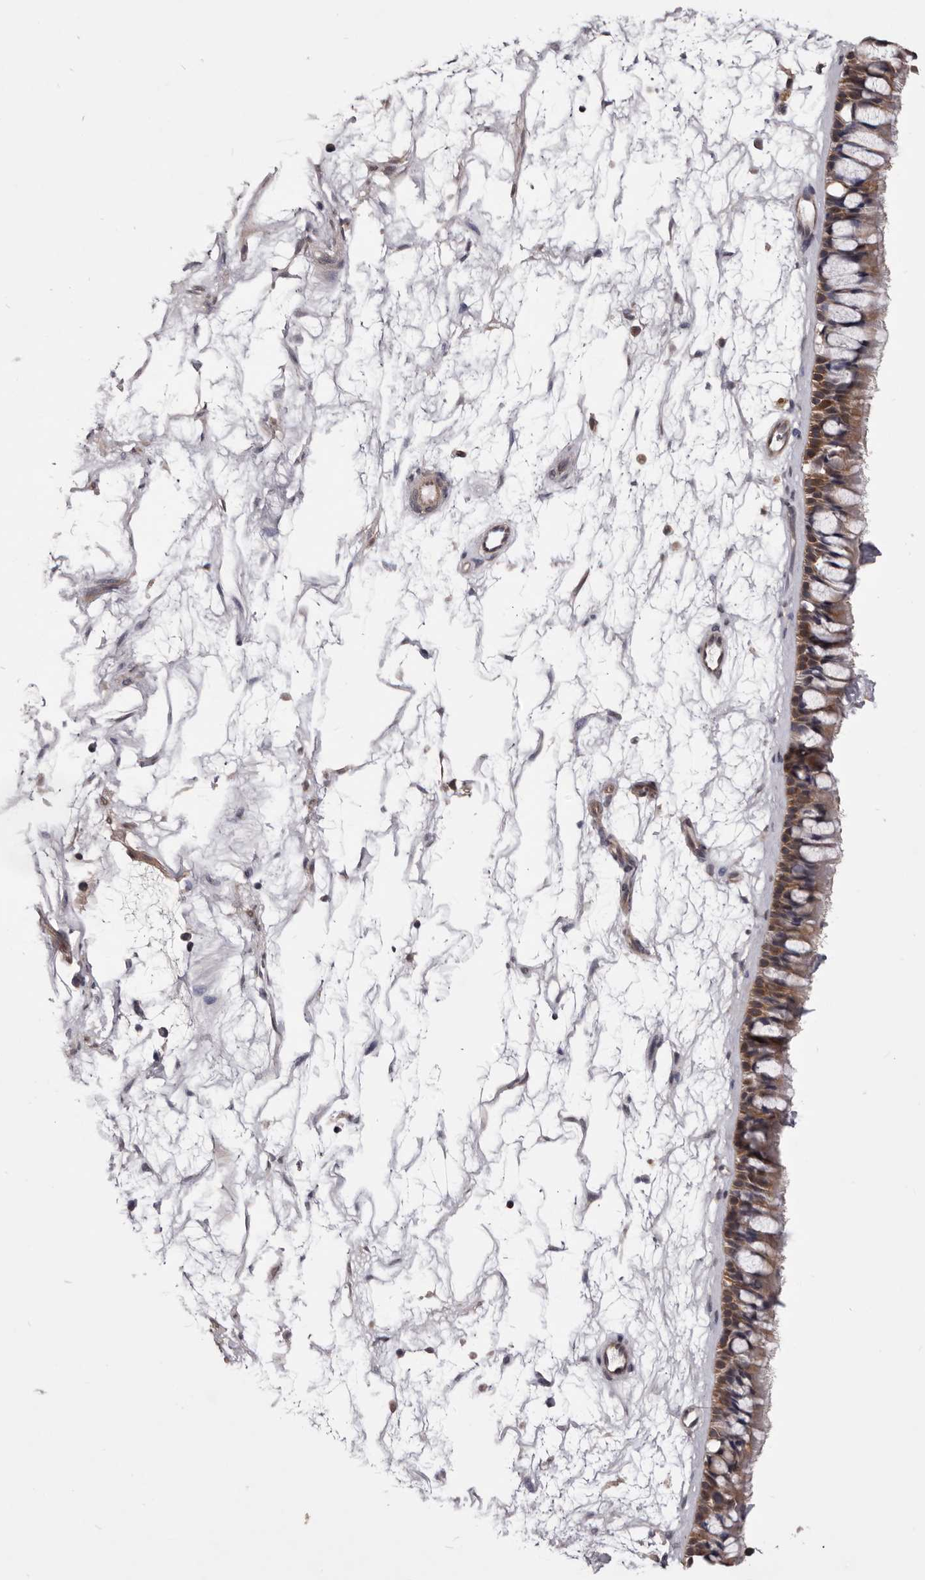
{"staining": {"intensity": "moderate", "quantity": ">75%", "location": "cytoplasmic/membranous,nuclear"}, "tissue": "nasopharynx", "cell_type": "Respiratory epithelial cells", "image_type": "normal", "snomed": [{"axis": "morphology", "description": "Normal tissue, NOS"}, {"axis": "topography", "description": "Nasopharynx"}], "caption": "Unremarkable nasopharynx exhibits moderate cytoplasmic/membranous,nuclear positivity in approximately >75% of respiratory epithelial cells, visualized by immunohistochemistry.", "gene": "CELF3", "patient": {"sex": "male", "age": 64}}